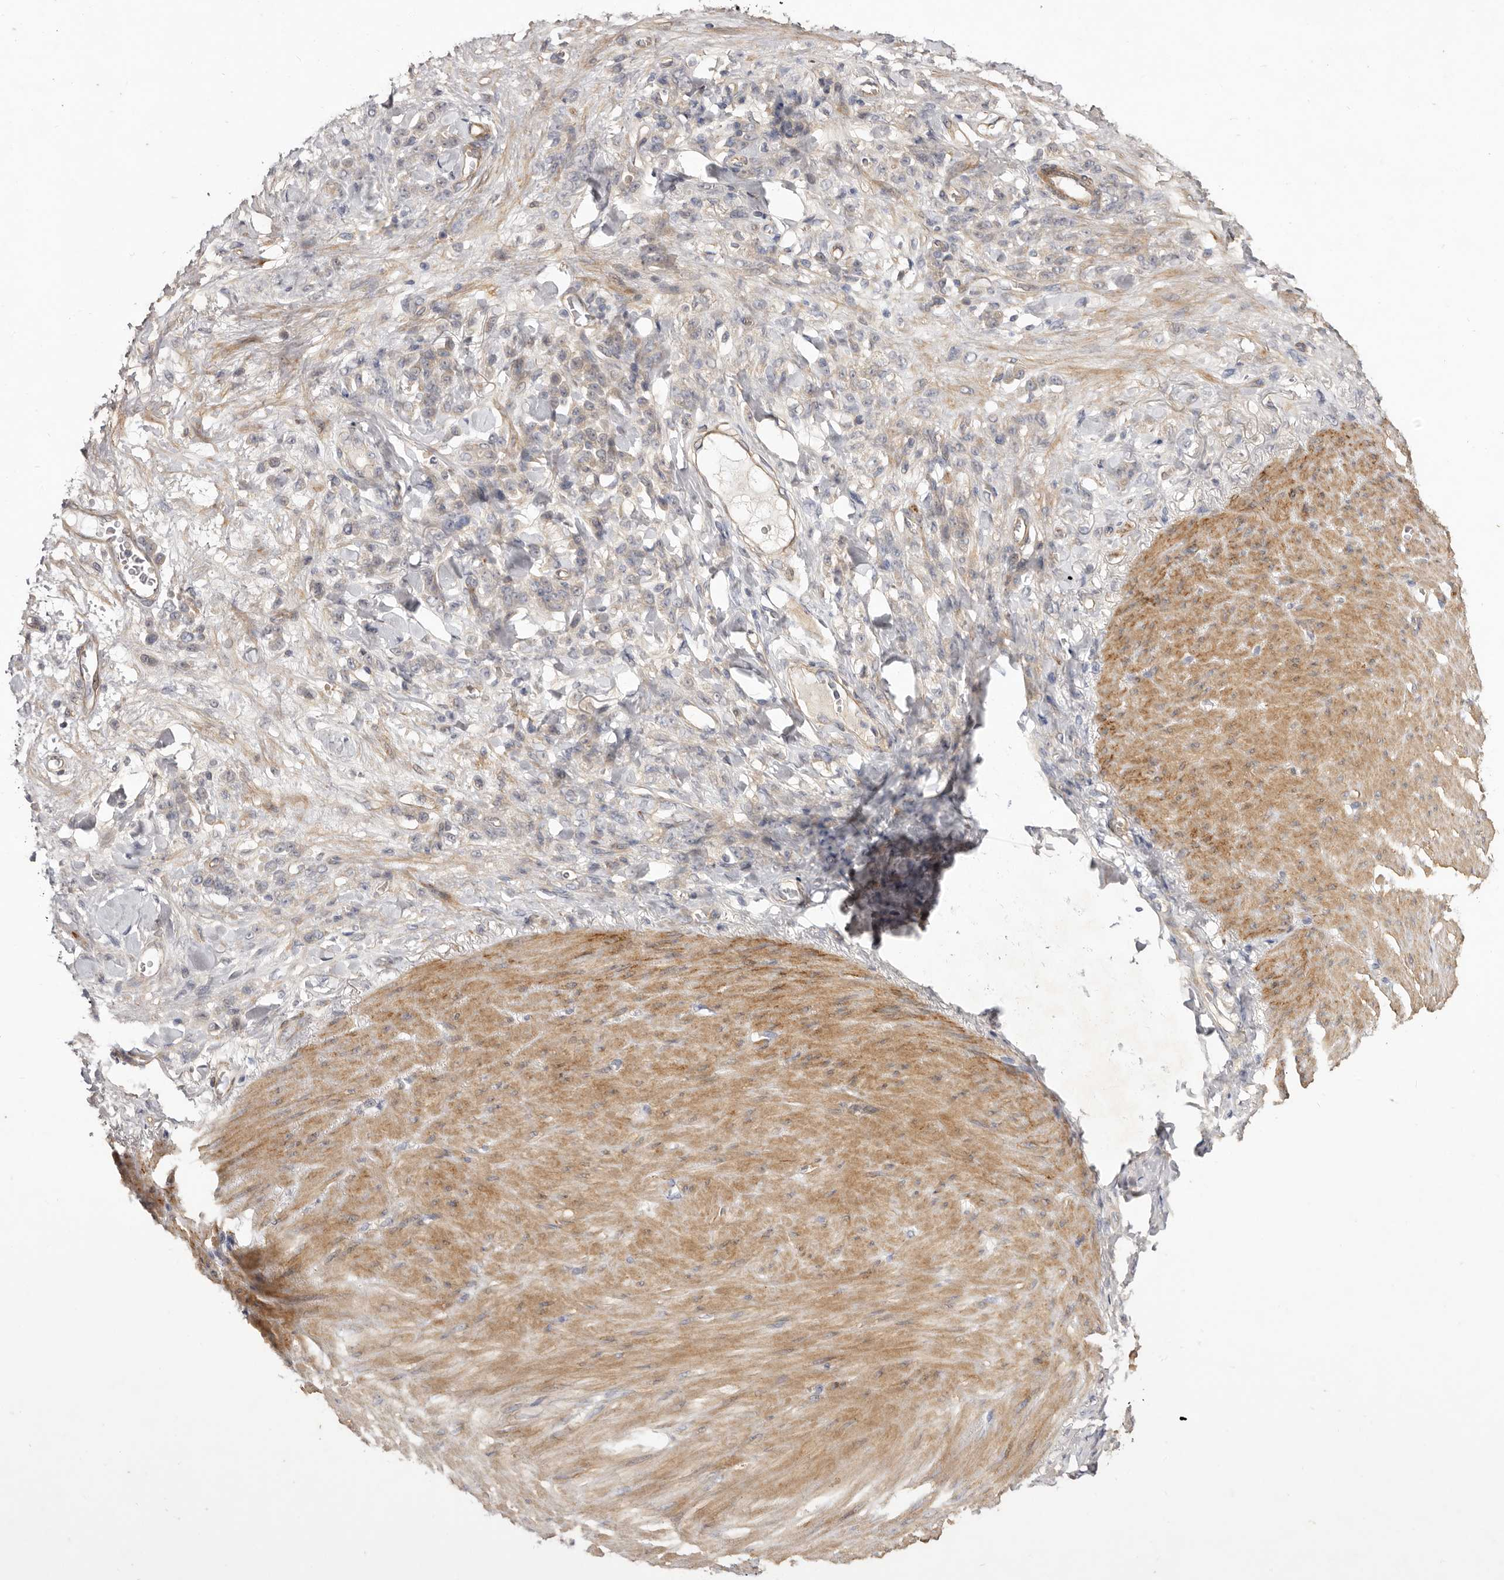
{"staining": {"intensity": "negative", "quantity": "none", "location": "none"}, "tissue": "stomach cancer", "cell_type": "Tumor cells", "image_type": "cancer", "snomed": [{"axis": "morphology", "description": "Normal tissue, NOS"}, {"axis": "morphology", "description": "Adenocarcinoma, NOS"}, {"axis": "topography", "description": "Stomach"}], "caption": "A photomicrograph of human stomach cancer is negative for staining in tumor cells.", "gene": "ADAMTS9", "patient": {"sex": "male", "age": 82}}